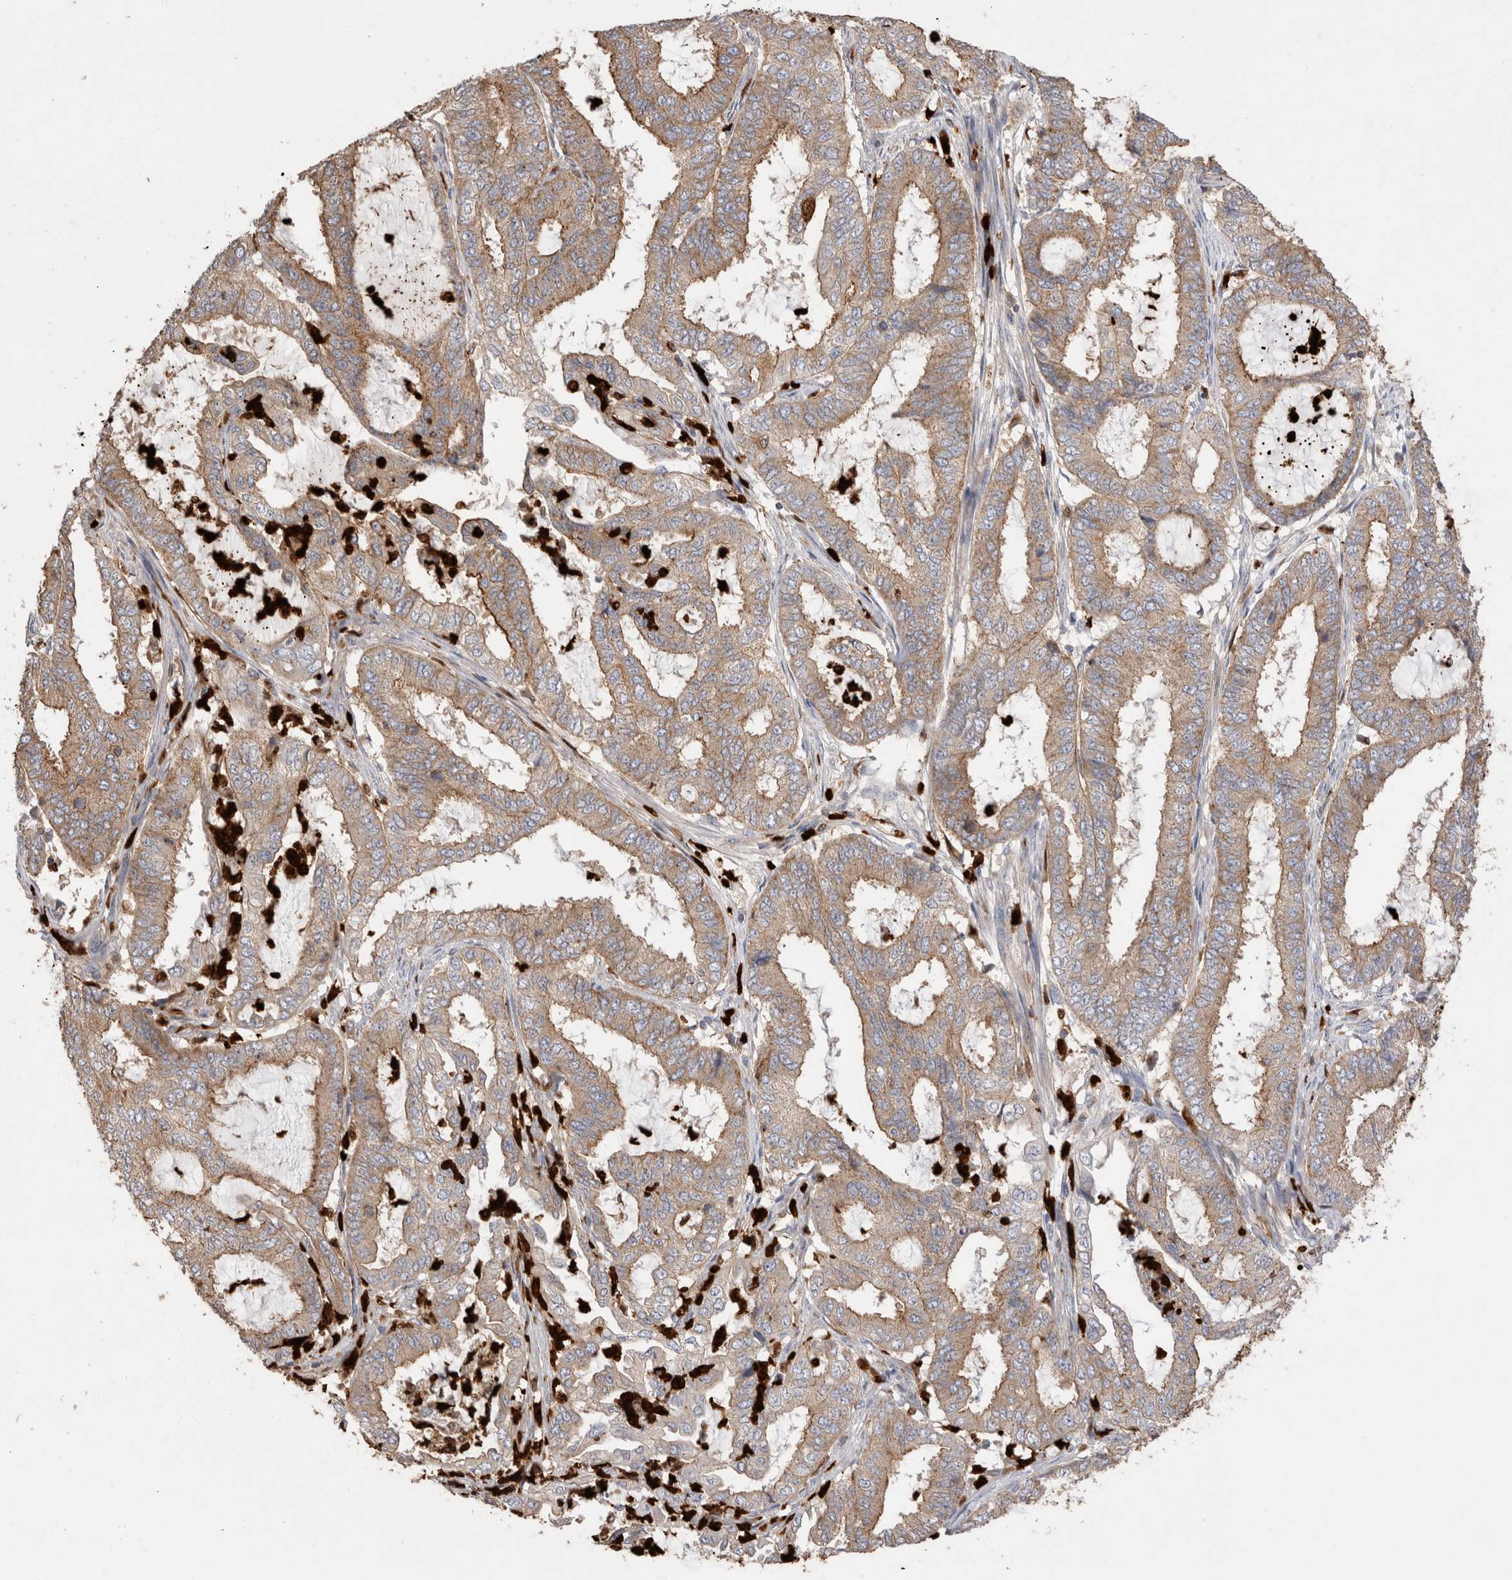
{"staining": {"intensity": "weak", "quantity": ">75%", "location": "cytoplasmic/membranous"}, "tissue": "endometrial cancer", "cell_type": "Tumor cells", "image_type": "cancer", "snomed": [{"axis": "morphology", "description": "Adenocarcinoma, NOS"}, {"axis": "topography", "description": "Endometrium"}], "caption": "Endometrial adenocarcinoma tissue reveals weak cytoplasmic/membranous staining in approximately >75% of tumor cells", "gene": "NXT2", "patient": {"sex": "female", "age": 51}}